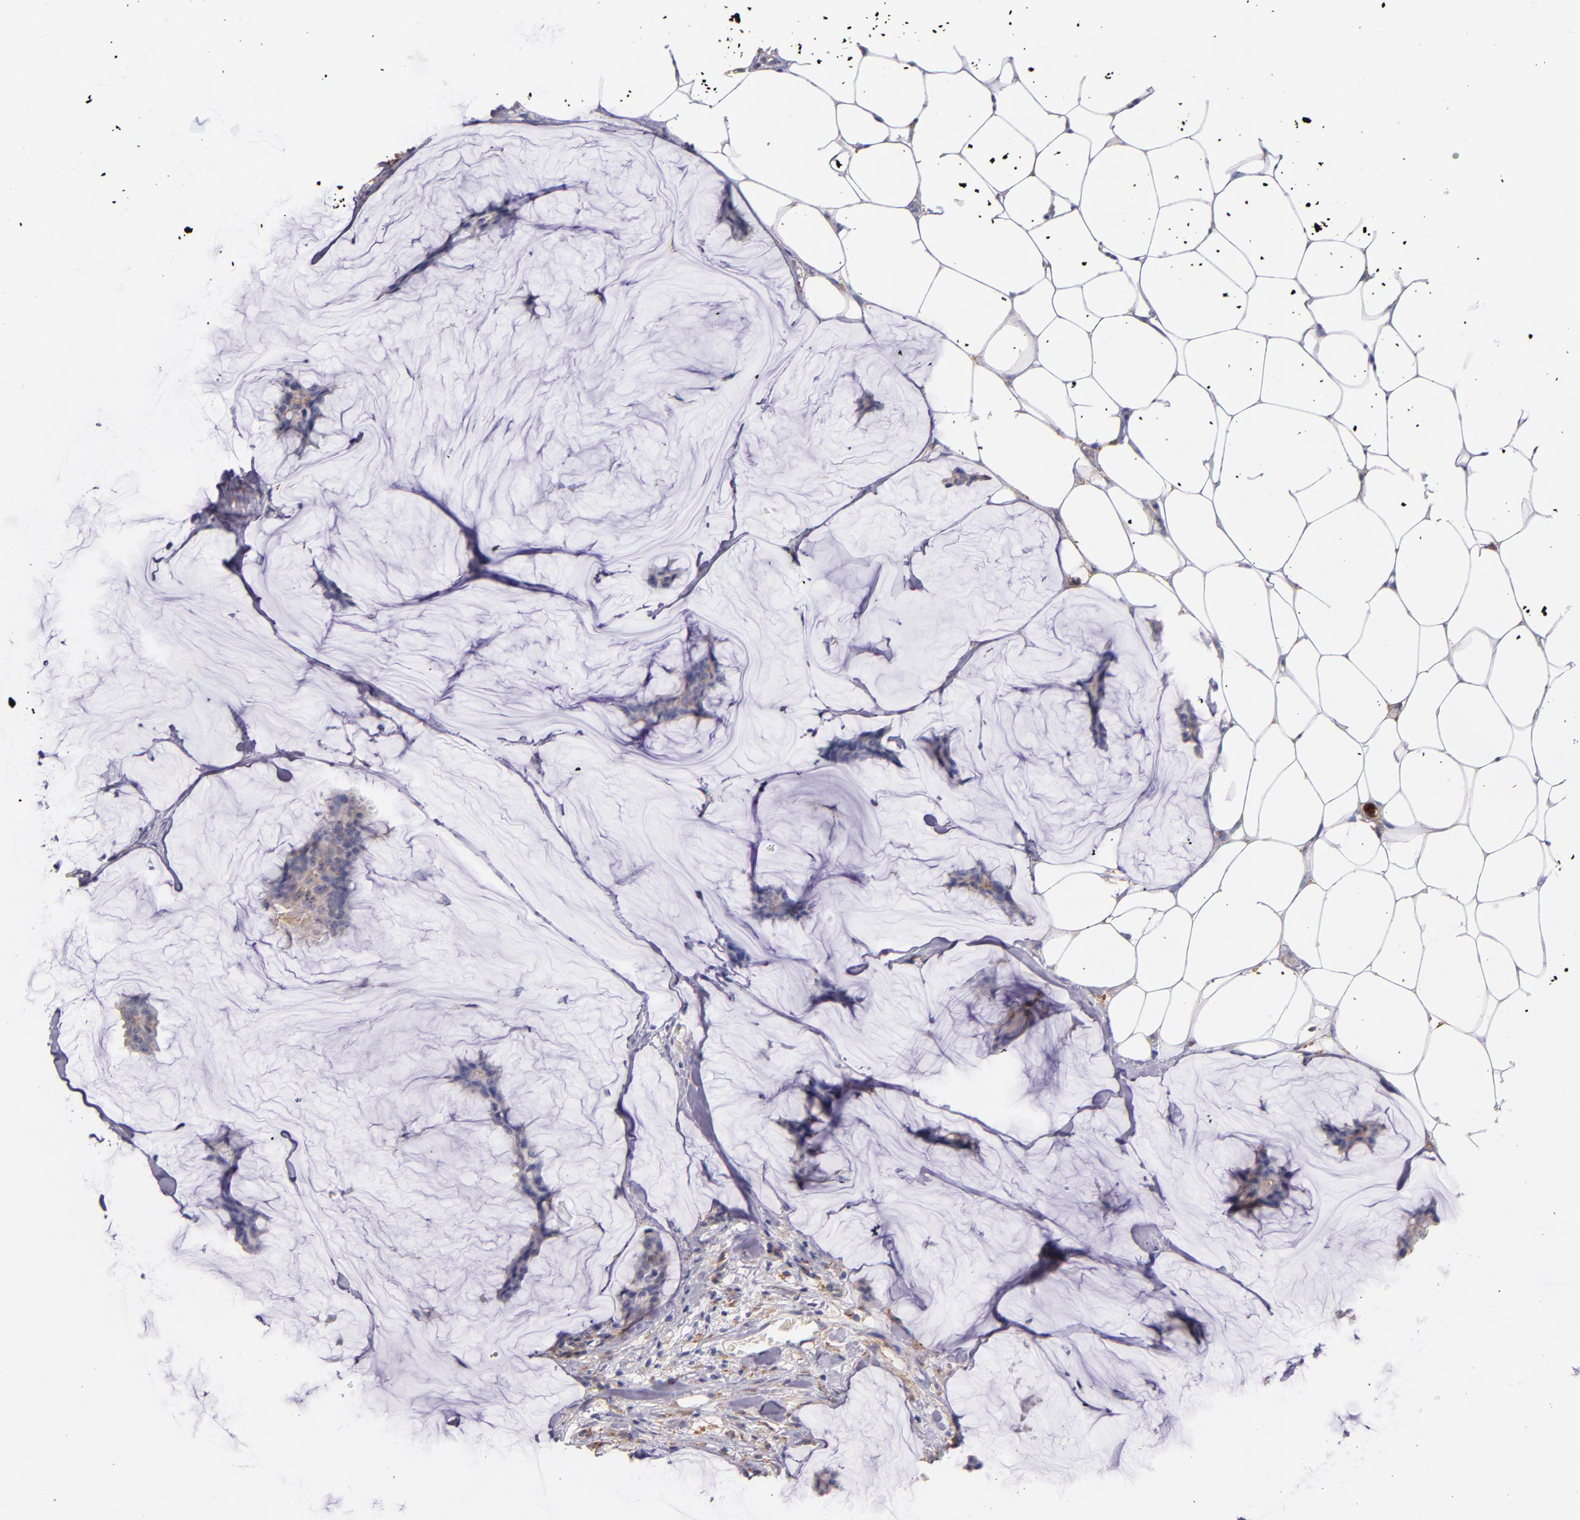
{"staining": {"intensity": "weak", "quantity": "<25%", "location": "cytoplasmic/membranous"}, "tissue": "breast cancer", "cell_type": "Tumor cells", "image_type": "cancer", "snomed": [{"axis": "morphology", "description": "Duct carcinoma"}, {"axis": "topography", "description": "Breast"}], "caption": "Breast infiltrating ductal carcinoma was stained to show a protein in brown. There is no significant expression in tumor cells.", "gene": "C5AR1", "patient": {"sex": "female", "age": 93}}